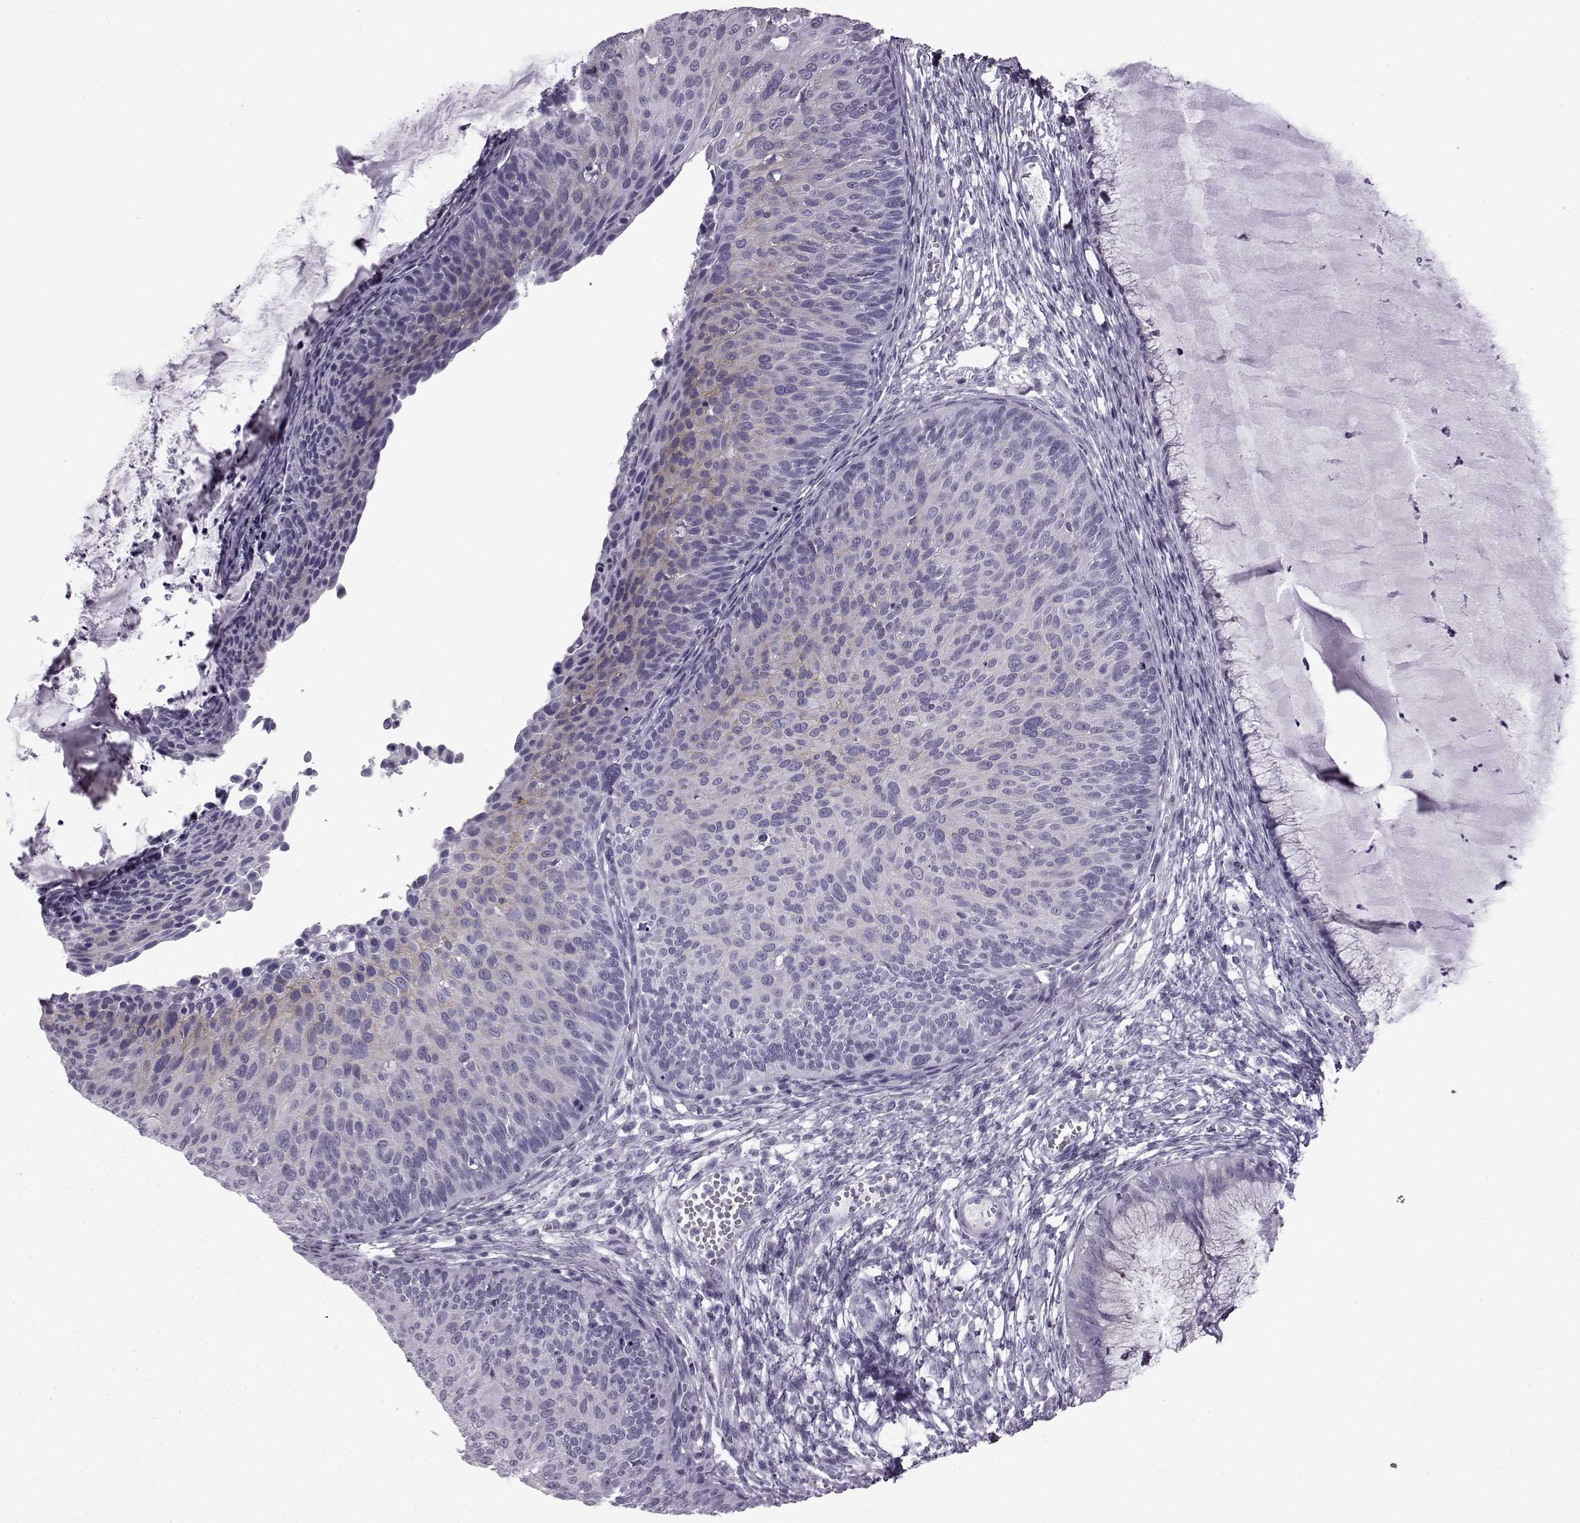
{"staining": {"intensity": "negative", "quantity": "none", "location": "none"}, "tissue": "cervical cancer", "cell_type": "Tumor cells", "image_type": "cancer", "snomed": [{"axis": "morphology", "description": "Squamous cell carcinoma, NOS"}, {"axis": "topography", "description": "Cervix"}], "caption": "Histopathology image shows no protein positivity in tumor cells of cervical squamous cell carcinoma tissue.", "gene": "SLC28A2", "patient": {"sex": "female", "age": 36}}